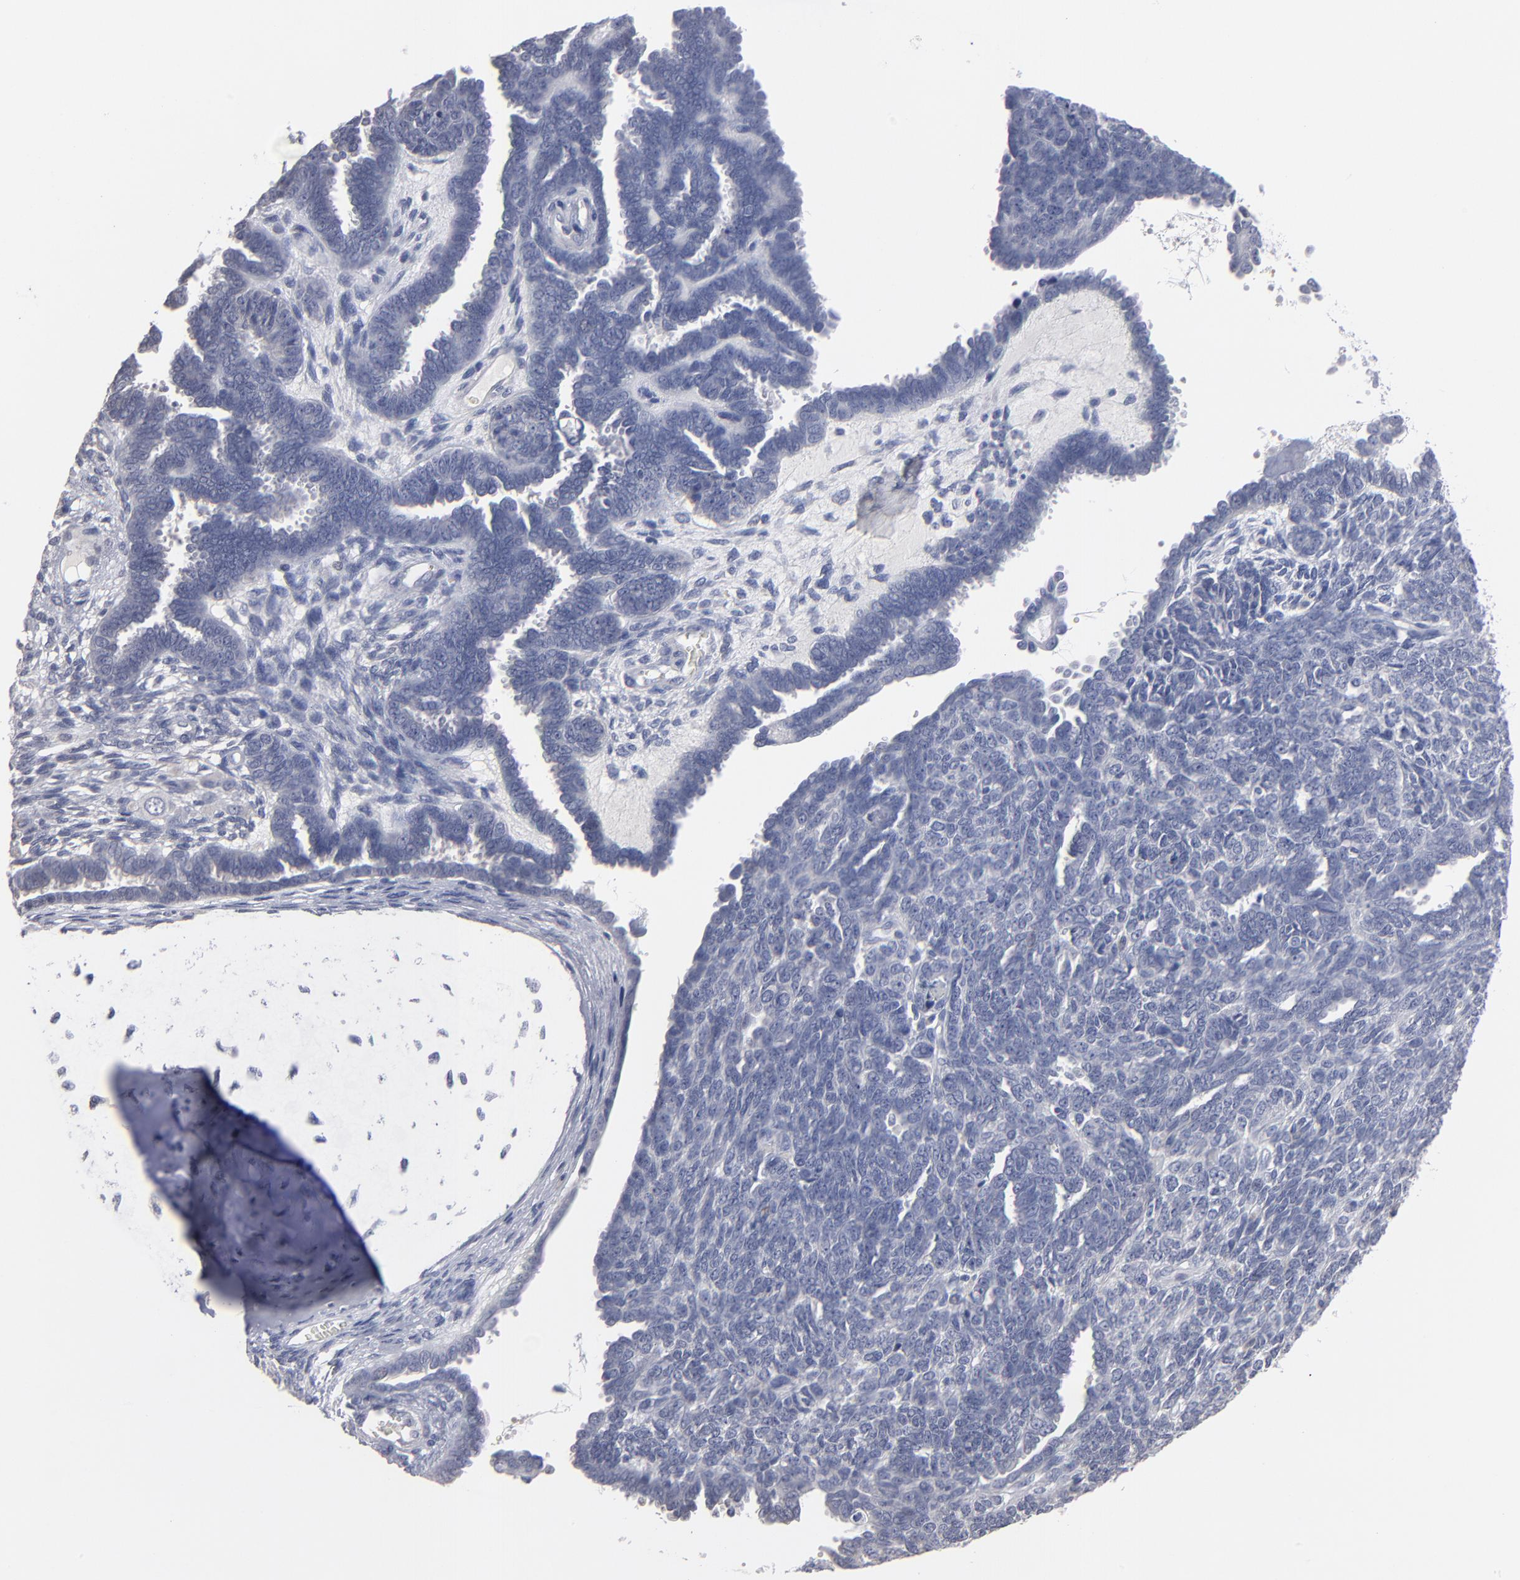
{"staining": {"intensity": "negative", "quantity": "none", "location": "none"}, "tissue": "endometrial cancer", "cell_type": "Tumor cells", "image_type": "cancer", "snomed": [{"axis": "morphology", "description": "Neoplasm, malignant, NOS"}, {"axis": "topography", "description": "Endometrium"}], "caption": "Image shows no protein staining in tumor cells of endometrial cancer (malignant neoplasm) tissue.", "gene": "RPH3A", "patient": {"sex": "female", "age": 74}}